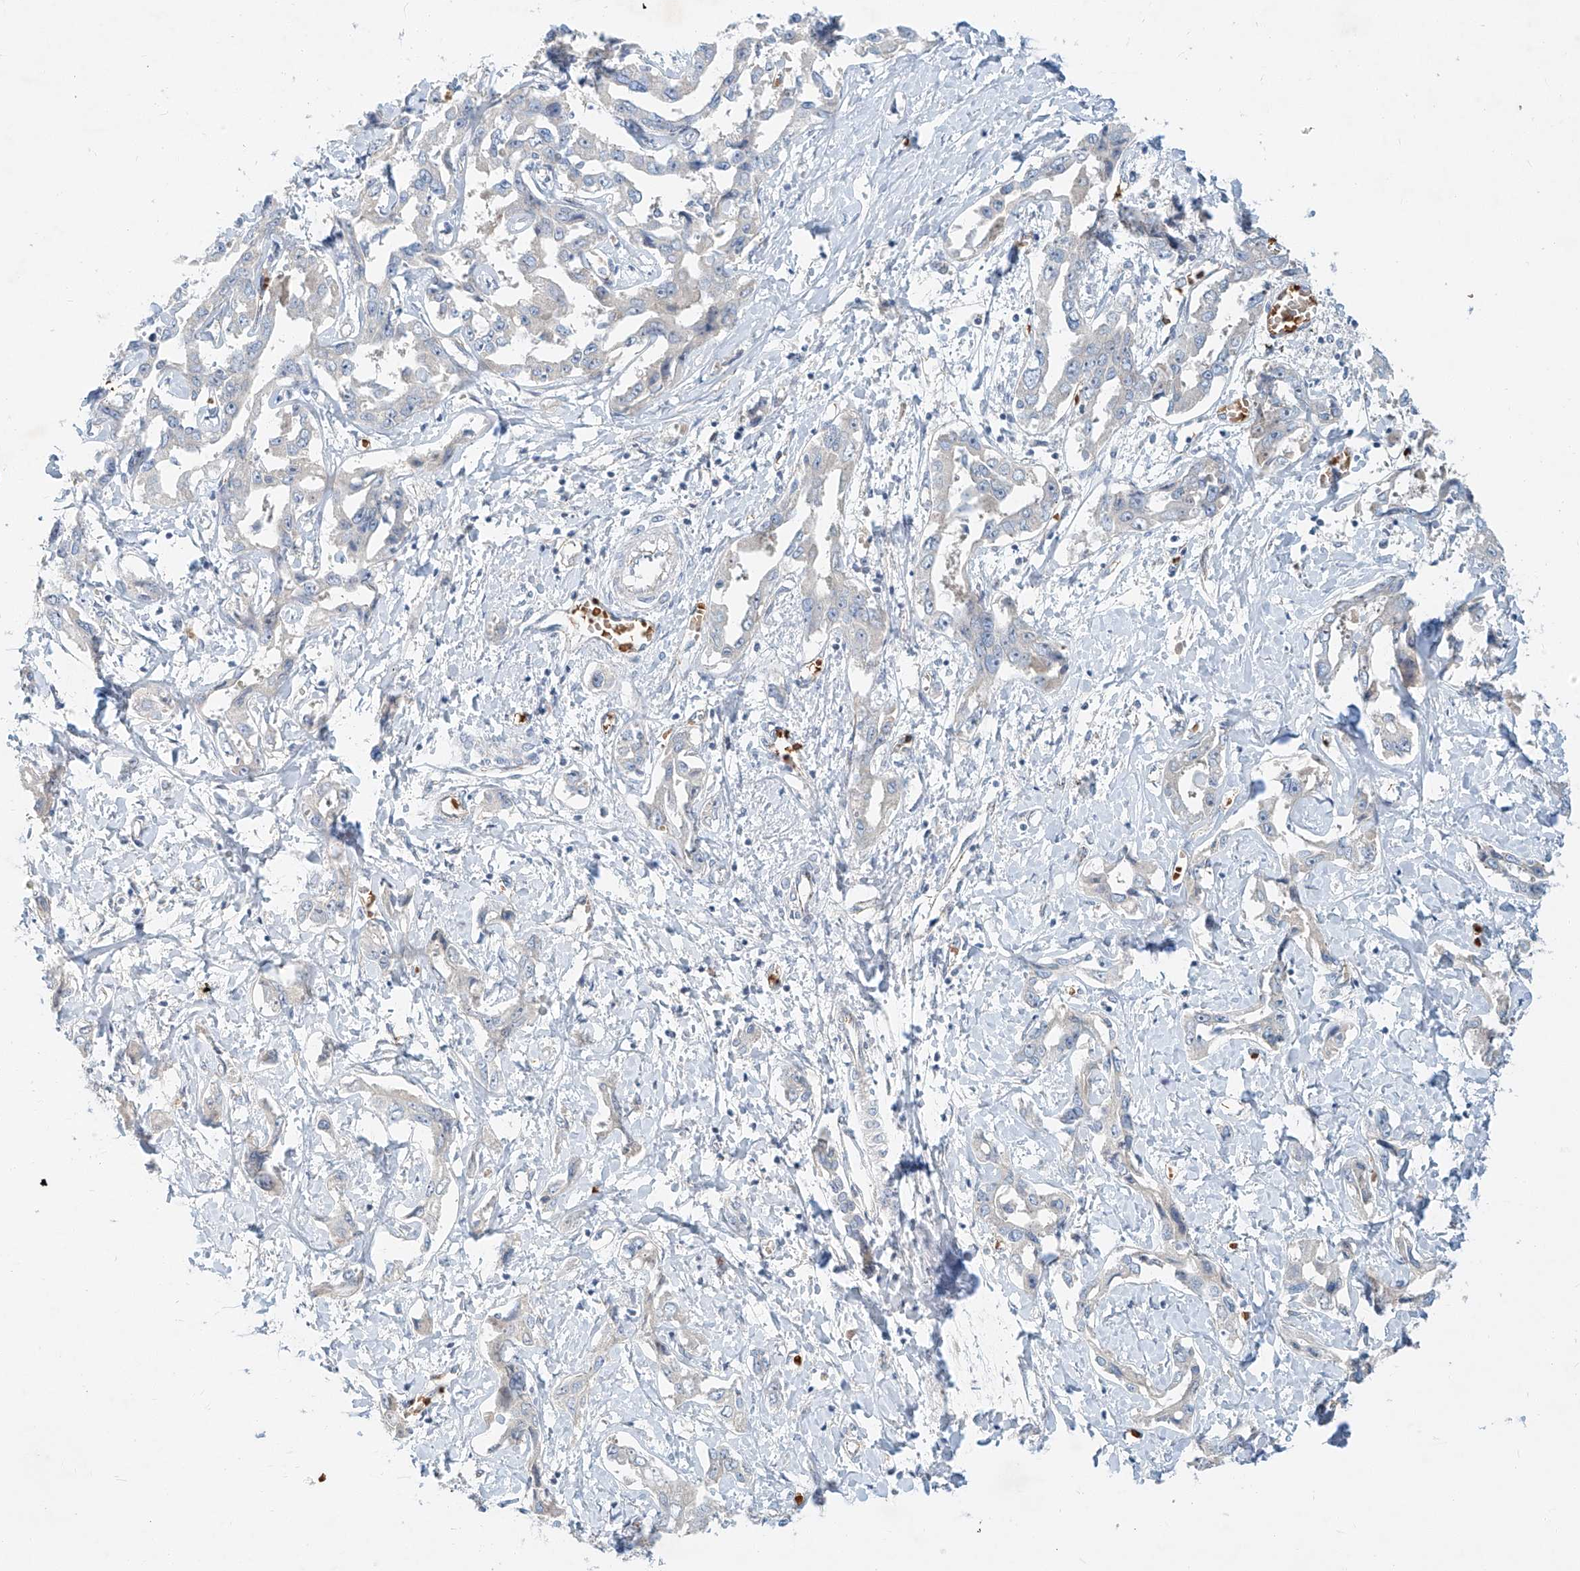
{"staining": {"intensity": "negative", "quantity": "none", "location": "none"}, "tissue": "liver cancer", "cell_type": "Tumor cells", "image_type": "cancer", "snomed": [{"axis": "morphology", "description": "Cholangiocarcinoma"}, {"axis": "topography", "description": "Liver"}], "caption": "IHC of human liver cancer shows no expression in tumor cells.", "gene": "SYTL3", "patient": {"sex": "male", "age": 59}}